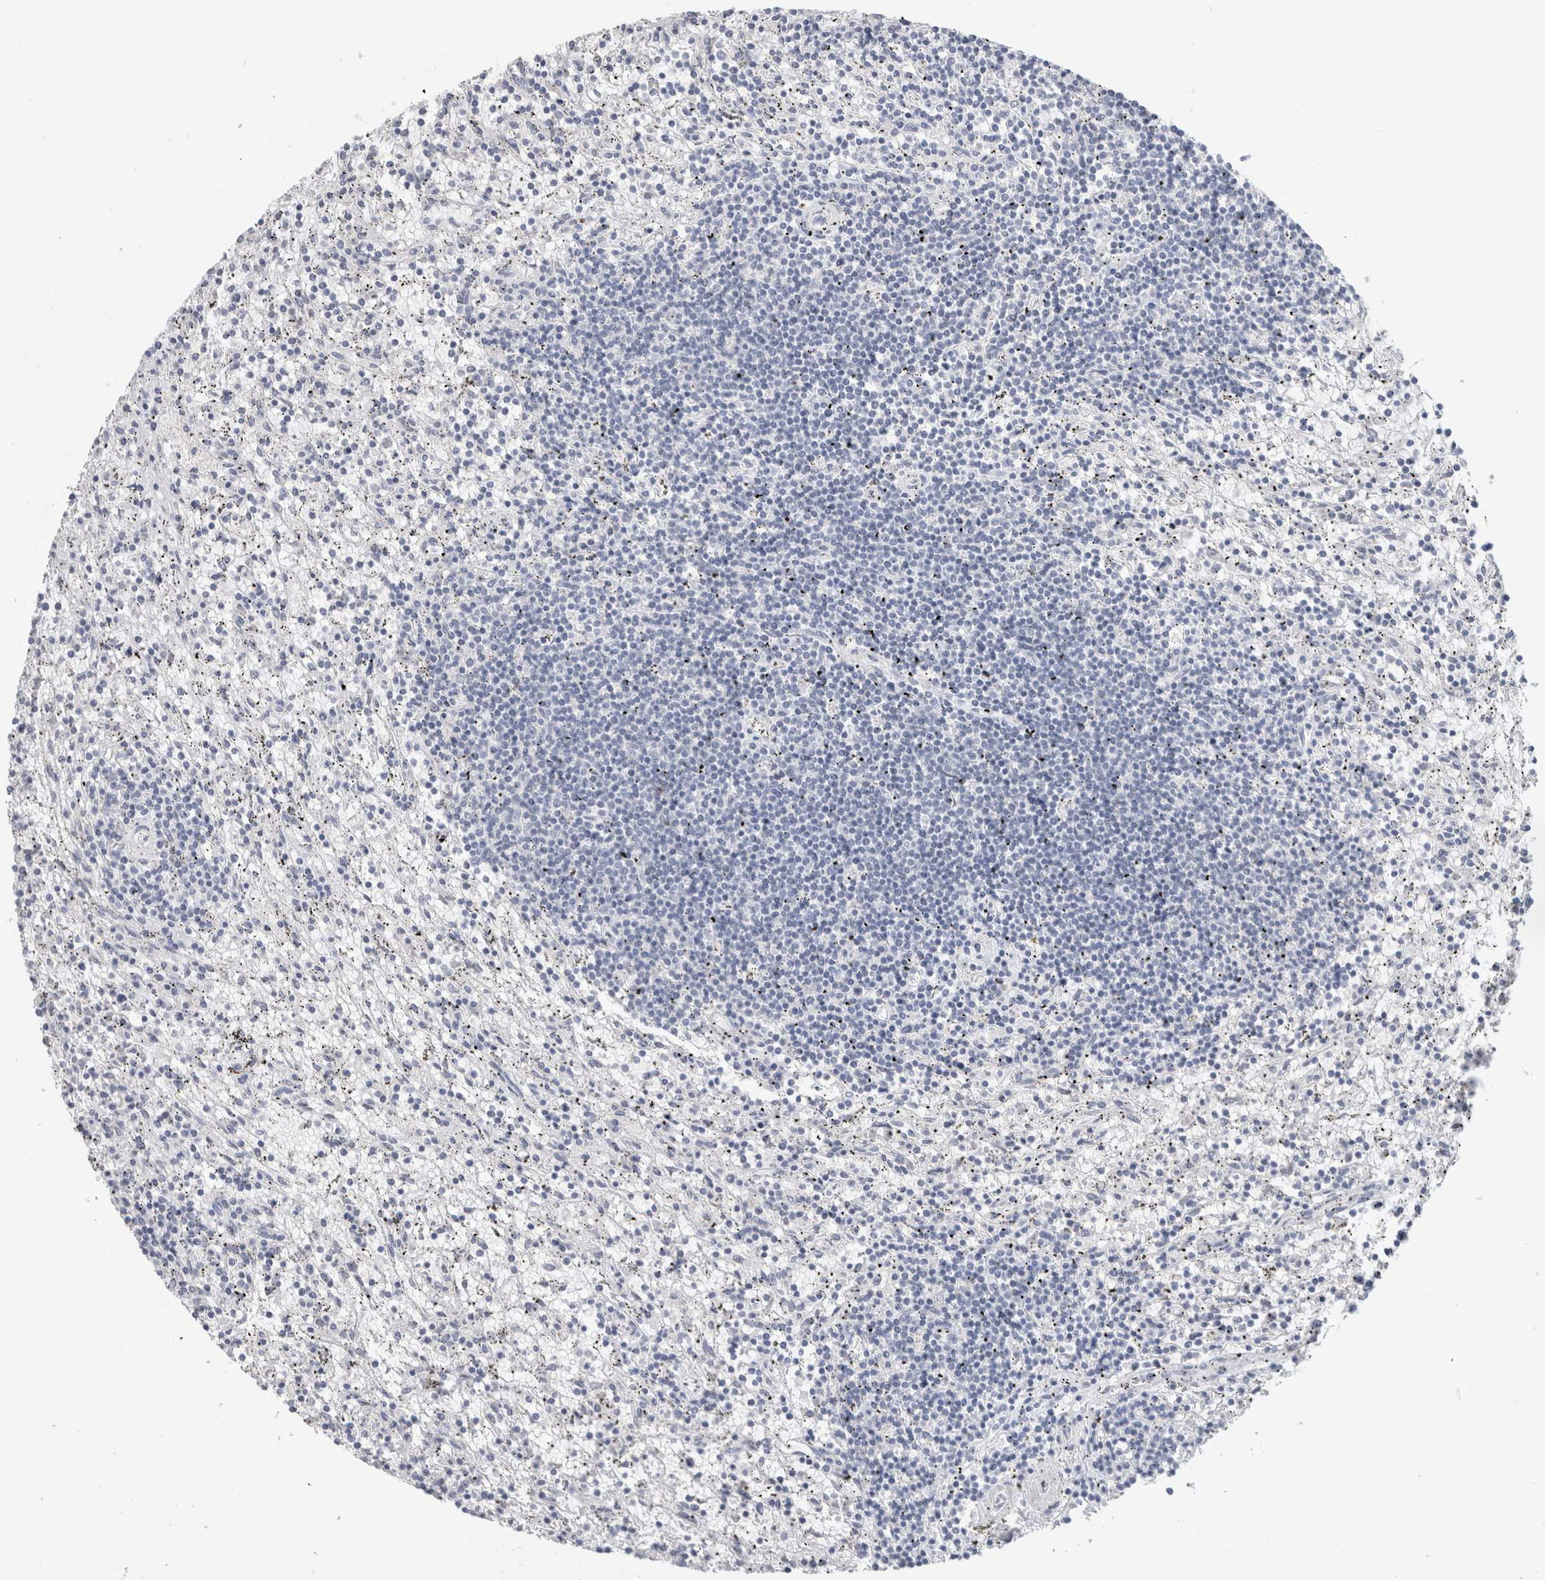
{"staining": {"intensity": "negative", "quantity": "none", "location": "none"}, "tissue": "lymphoma", "cell_type": "Tumor cells", "image_type": "cancer", "snomed": [{"axis": "morphology", "description": "Malignant lymphoma, non-Hodgkin's type, Low grade"}, {"axis": "topography", "description": "Spleen"}], "caption": "Malignant lymphoma, non-Hodgkin's type (low-grade) stained for a protein using IHC exhibits no staining tumor cells.", "gene": "SLC6A1", "patient": {"sex": "male", "age": 76}}